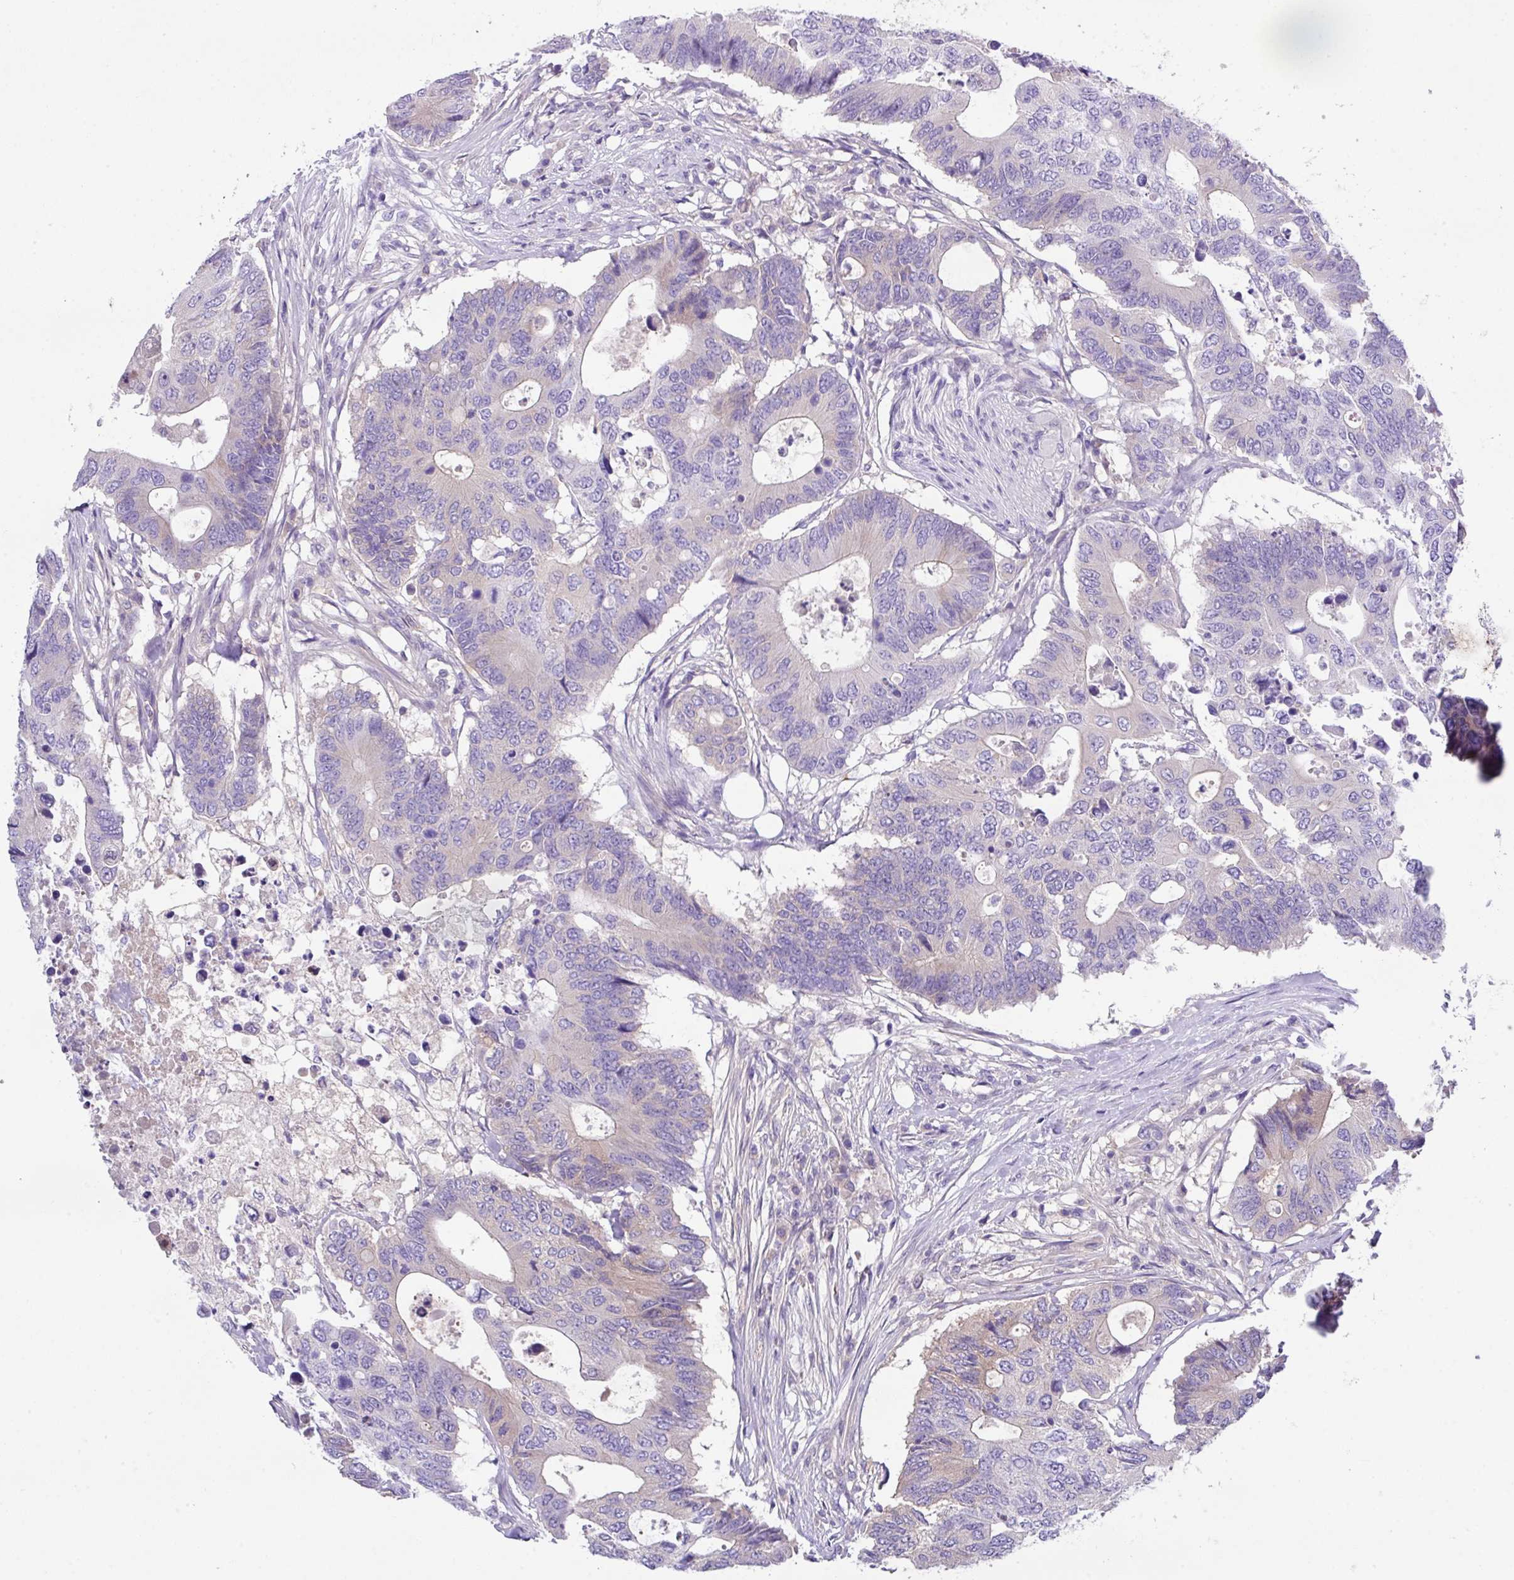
{"staining": {"intensity": "weak", "quantity": "<25%", "location": "cytoplasmic/membranous"}, "tissue": "colorectal cancer", "cell_type": "Tumor cells", "image_type": "cancer", "snomed": [{"axis": "morphology", "description": "Adenocarcinoma, NOS"}, {"axis": "topography", "description": "Colon"}], "caption": "Immunohistochemistry photomicrograph of neoplastic tissue: adenocarcinoma (colorectal) stained with DAB (3,3'-diaminobenzidine) exhibits no significant protein positivity in tumor cells.", "gene": "DNAL1", "patient": {"sex": "male", "age": 71}}